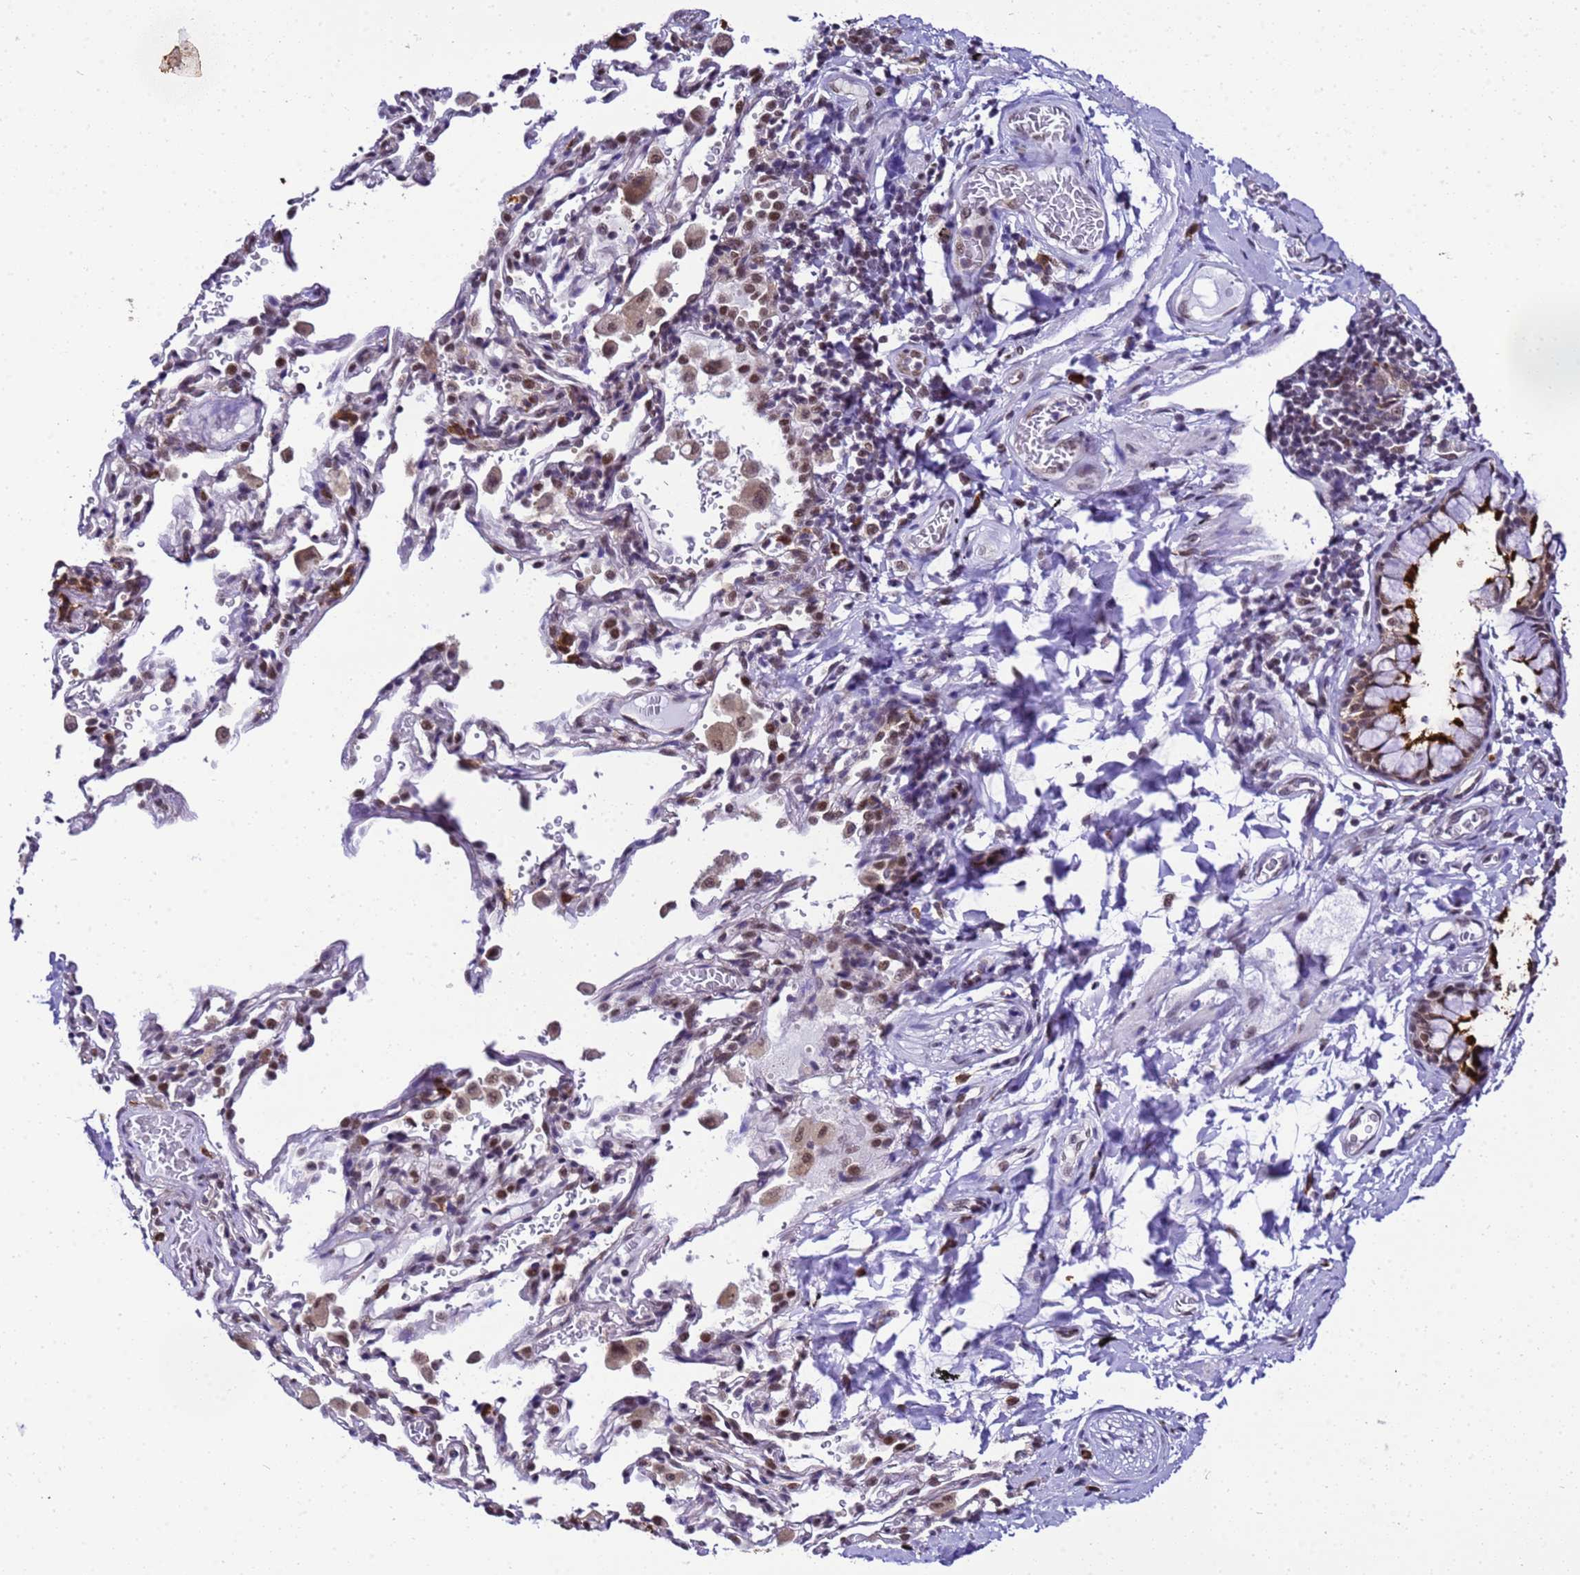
{"staining": {"intensity": "strong", "quantity": ">75%", "location": "cytoplasmic/membranous,nuclear"}, "tissue": "bronchus", "cell_type": "Respiratory epithelial cells", "image_type": "normal", "snomed": [{"axis": "morphology", "description": "Normal tissue, NOS"}, {"axis": "topography", "description": "Cartilage tissue"}, {"axis": "topography", "description": "Bronchus"}], "caption": "This image reveals unremarkable bronchus stained with immunohistochemistry (IHC) to label a protein in brown. The cytoplasmic/membranous,nuclear of respiratory epithelial cells show strong positivity for the protein. Nuclei are counter-stained blue.", "gene": "SMN1", "patient": {"sex": "female", "age": 36}}